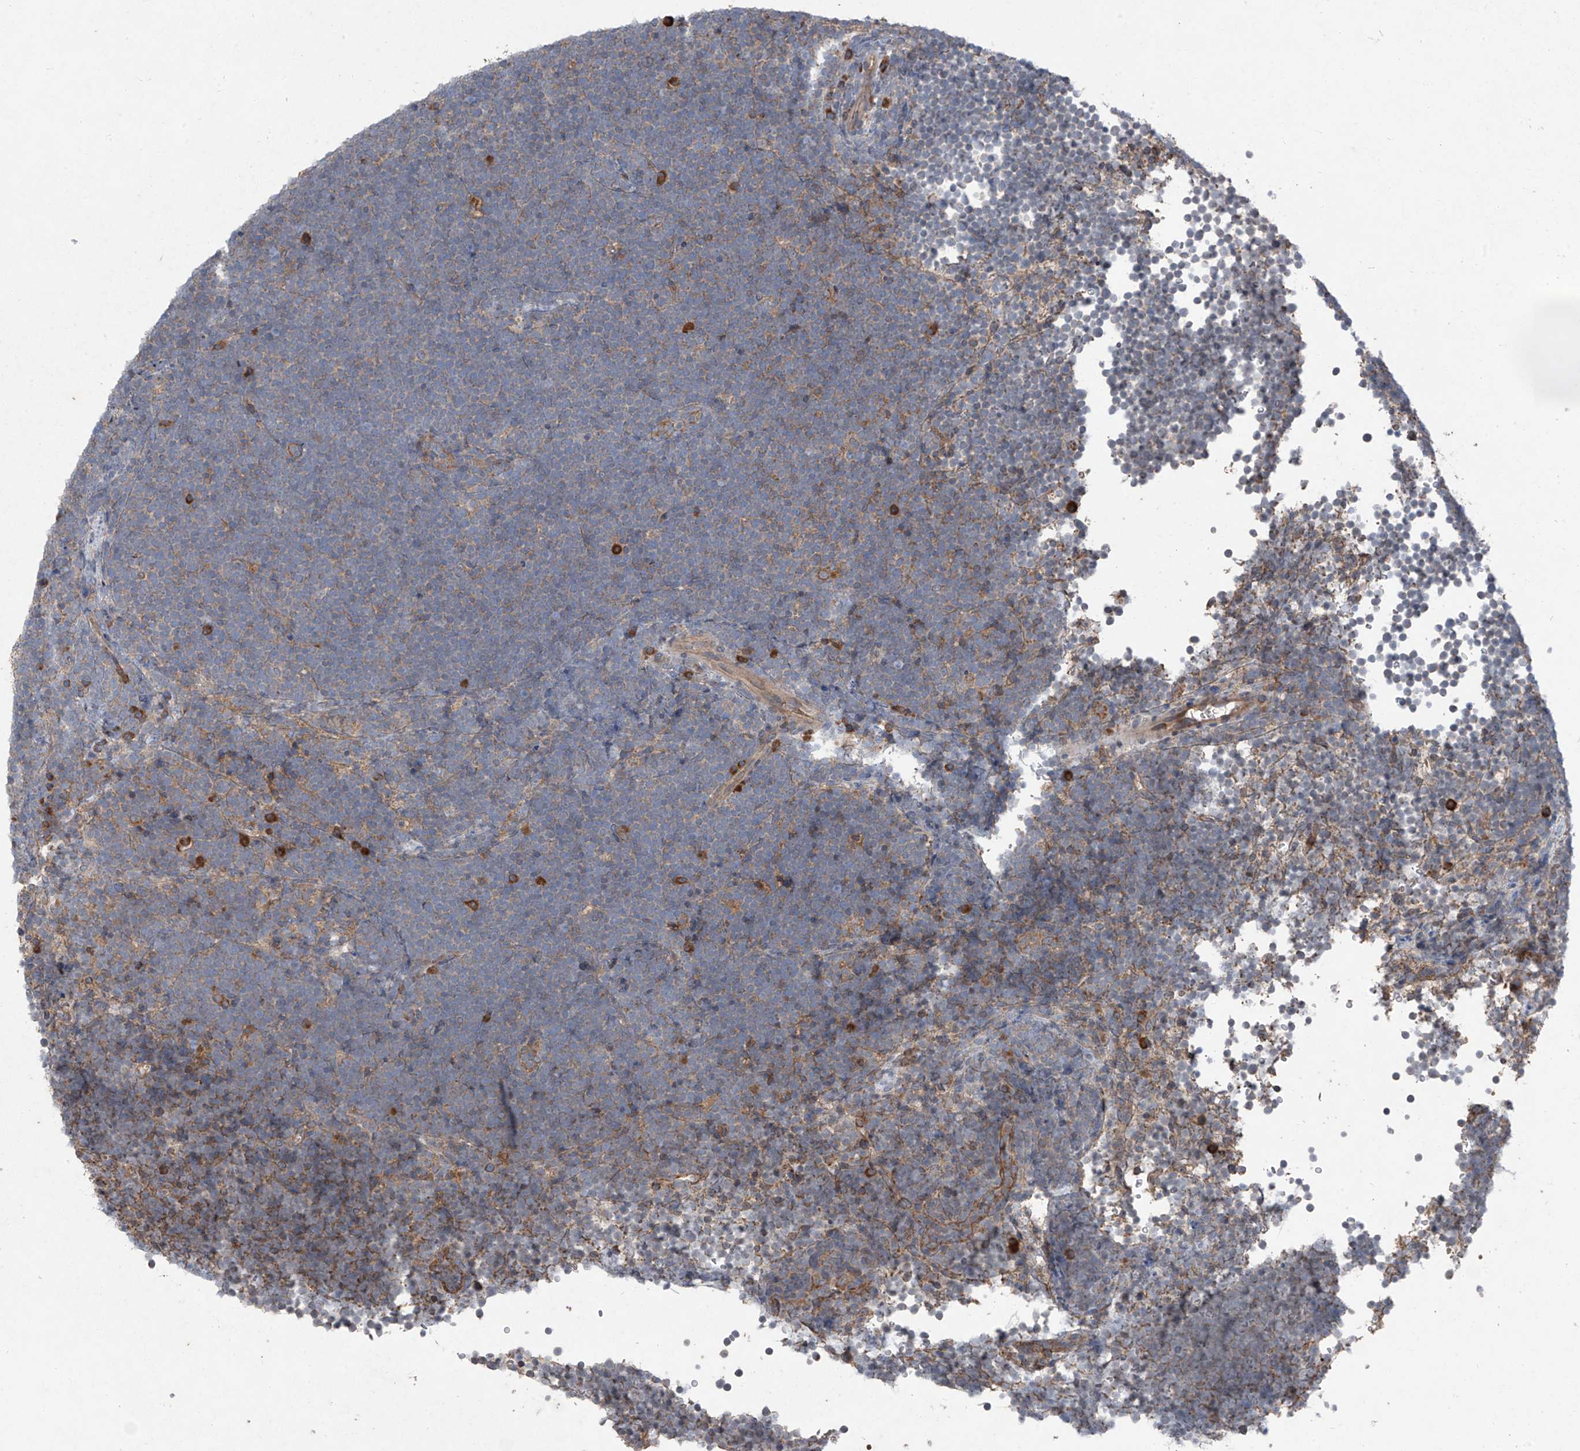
{"staining": {"intensity": "negative", "quantity": "none", "location": "none"}, "tissue": "lymphoma", "cell_type": "Tumor cells", "image_type": "cancer", "snomed": [{"axis": "morphology", "description": "Malignant lymphoma, non-Hodgkin's type, High grade"}, {"axis": "topography", "description": "Lymph node"}], "caption": "High magnification brightfield microscopy of malignant lymphoma, non-Hodgkin's type (high-grade) stained with DAB (brown) and counterstained with hematoxylin (blue): tumor cells show no significant staining.", "gene": "FOXRED2", "patient": {"sex": "male", "age": 13}}